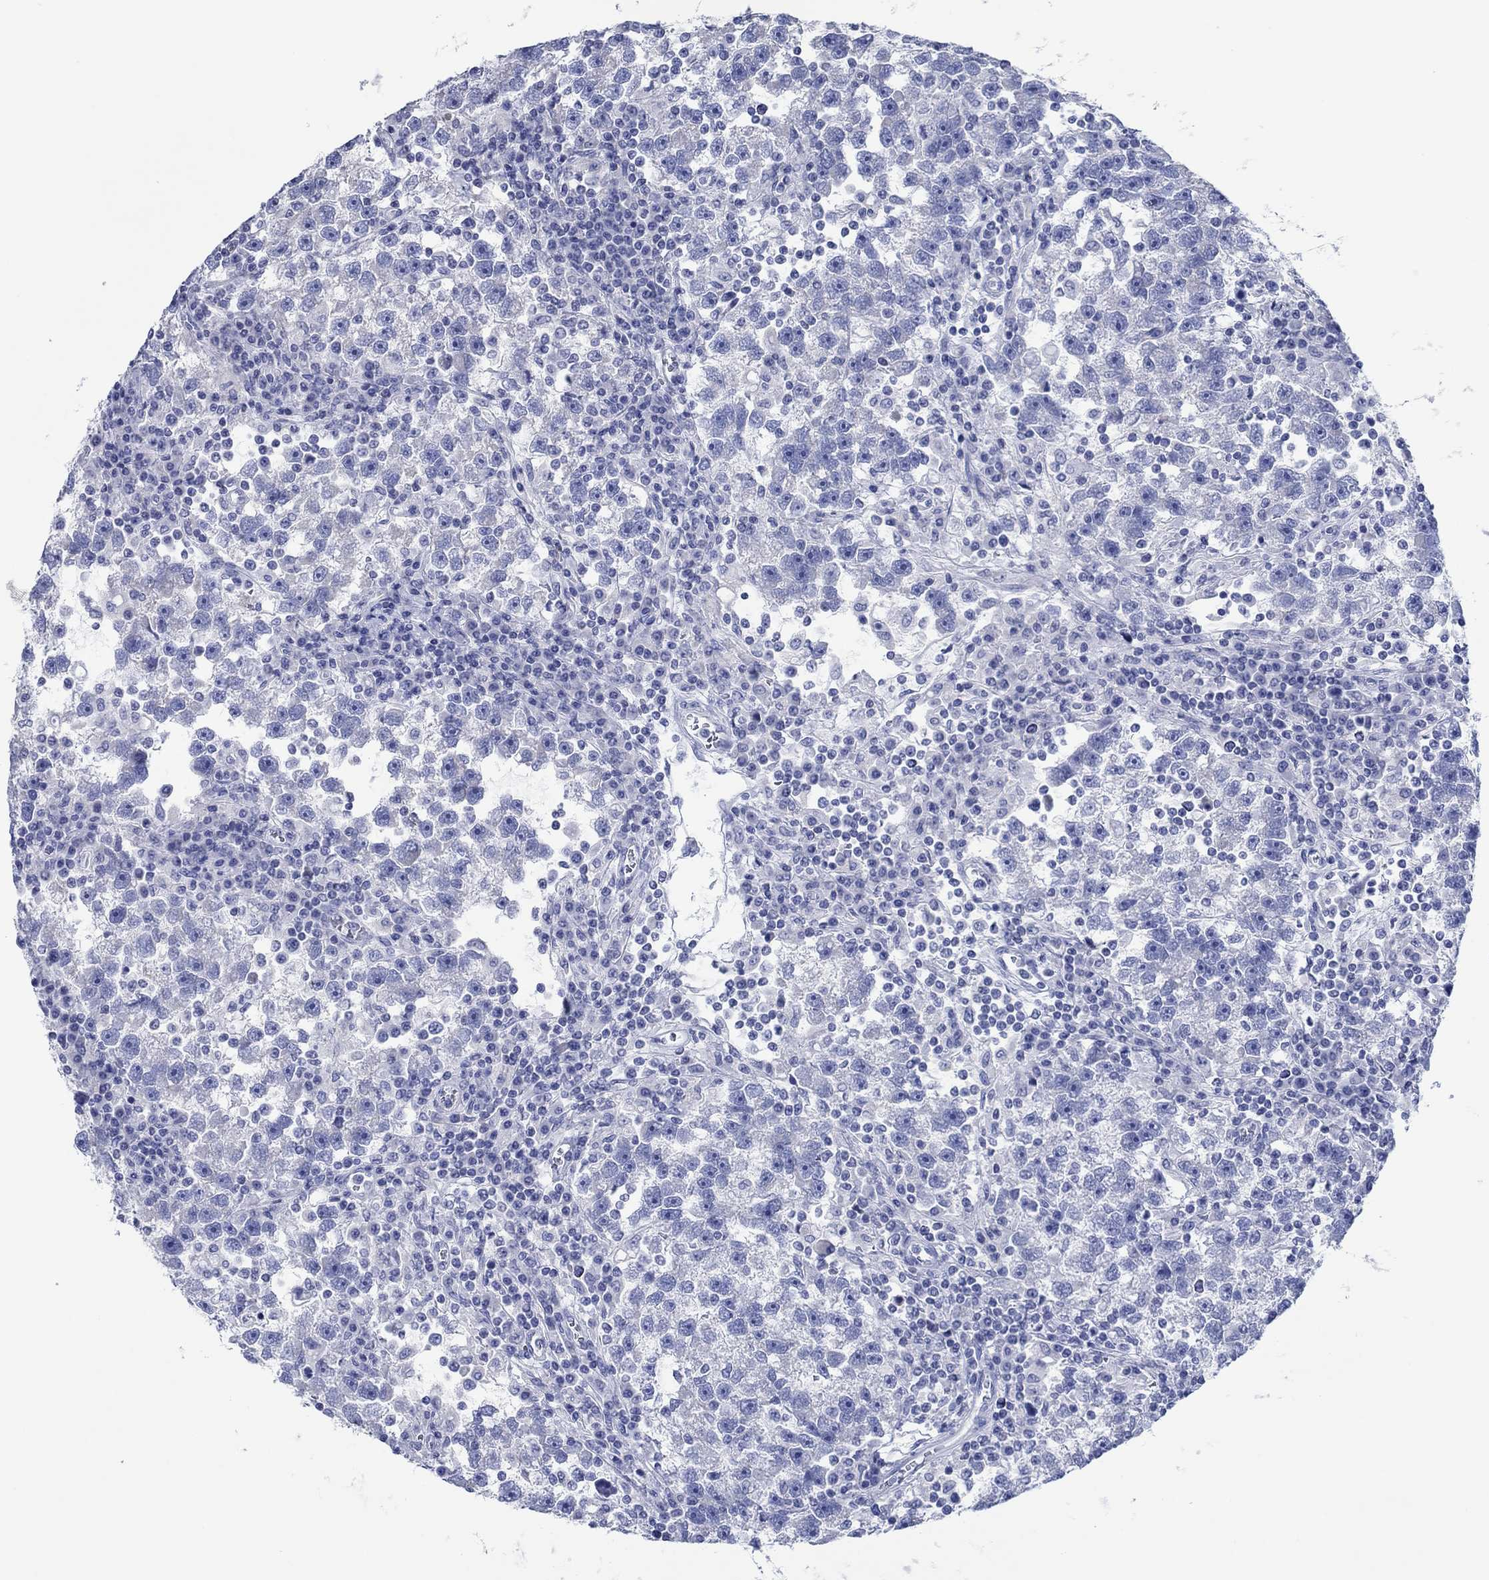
{"staining": {"intensity": "negative", "quantity": "none", "location": "none"}, "tissue": "testis cancer", "cell_type": "Tumor cells", "image_type": "cancer", "snomed": [{"axis": "morphology", "description": "Seminoma, NOS"}, {"axis": "topography", "description": "Testis"}], "caption": "Tumor cells show no significant expression in testis seminoma.", "gene": "HCRT", "patient": {"sex": "male", "age": 47}}